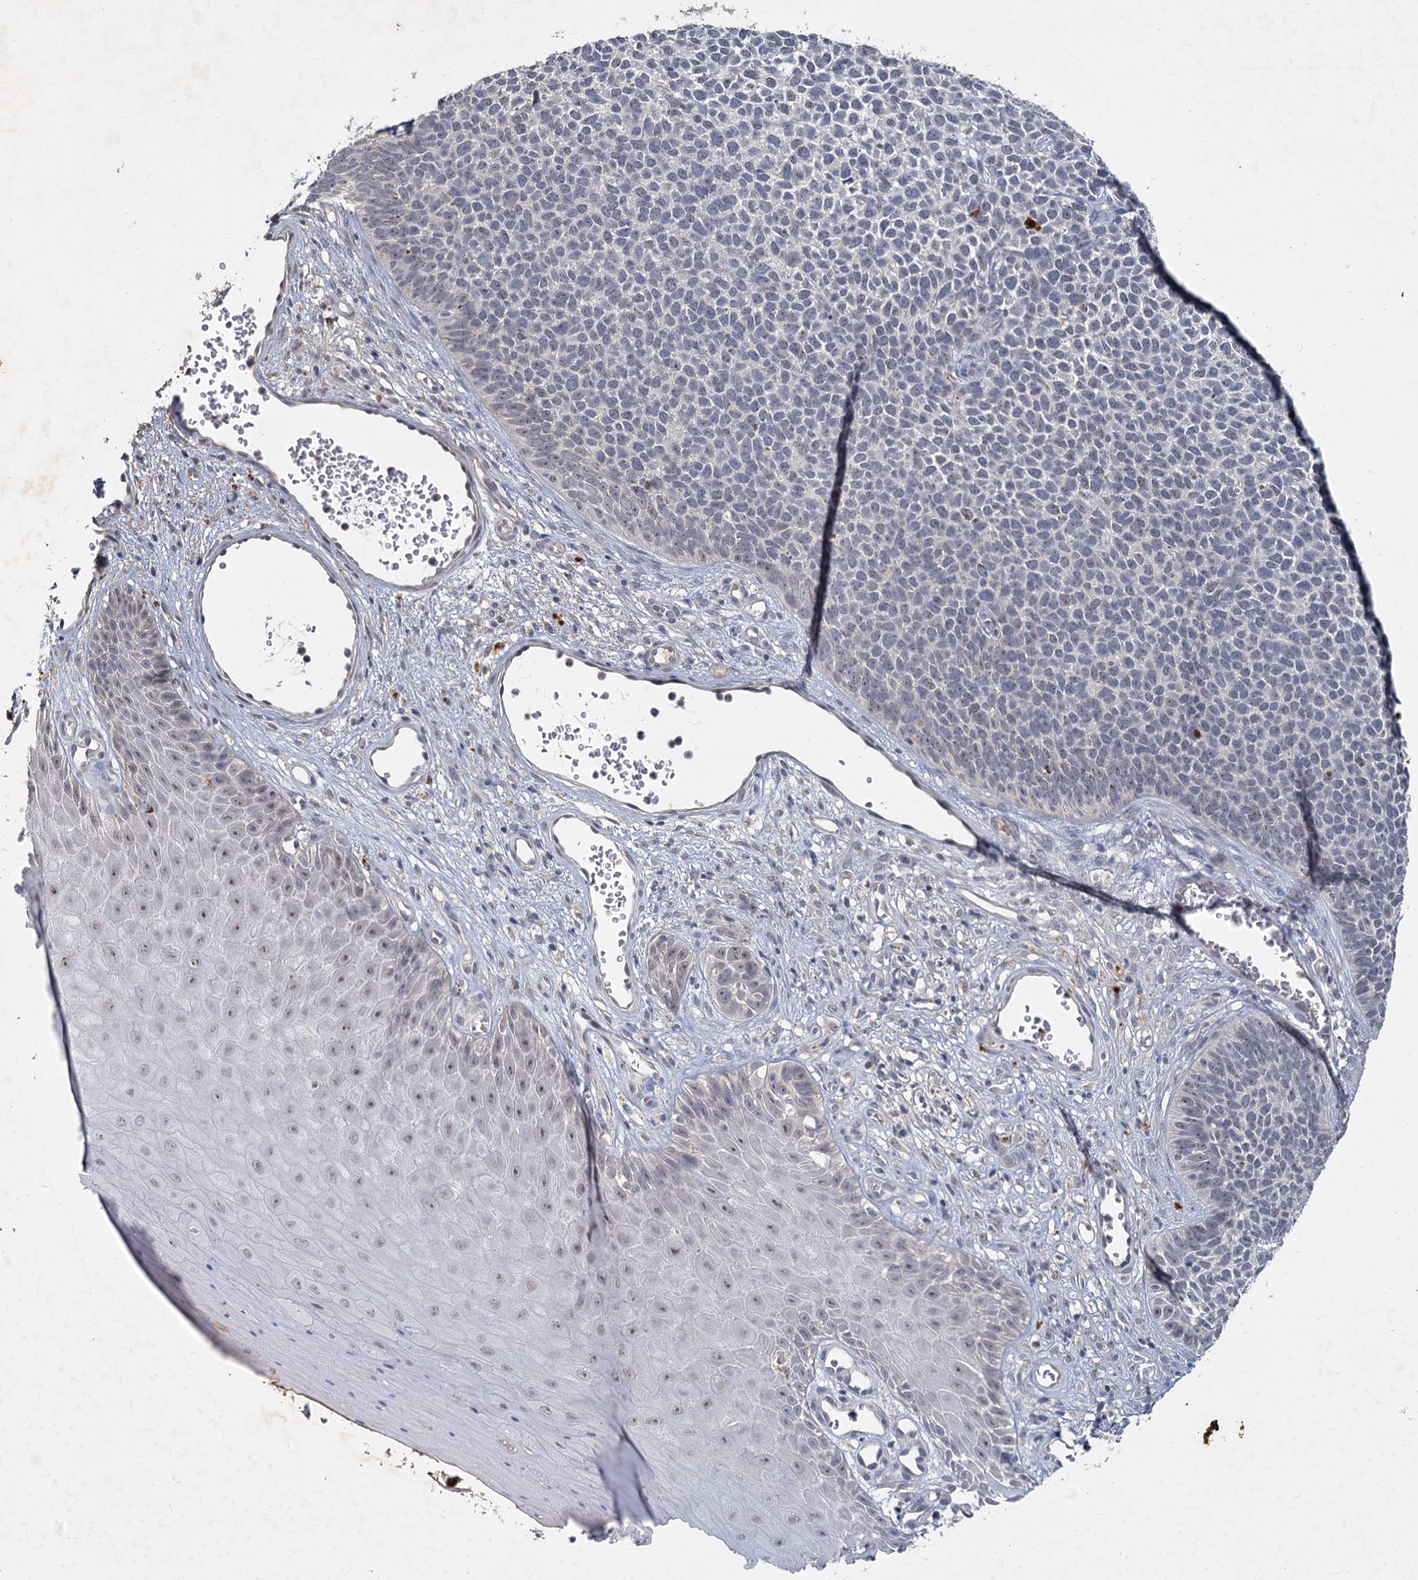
{"staining": {"intensity": "negative", "quantity": "none", "location": "none"}, "tissue": "skin cancer", "cell_type": "Tumor cells", "image_type": "cancer", "snomed": [{"axis": "morphology", "description": "Basal cell carcinoma"}, {"axis": "topography", "description": "Skin"}], "caption": "Immunohistochemistry histopathology image of neoplastic tissue: skin cancer (basal cell carcinoma) stained with DAB (3,3'-diaminobenzidine) displays no significant protein expression in tumor cells.", "gene": "MUCL1", "patient": {"sex": "female", "age": 84}}